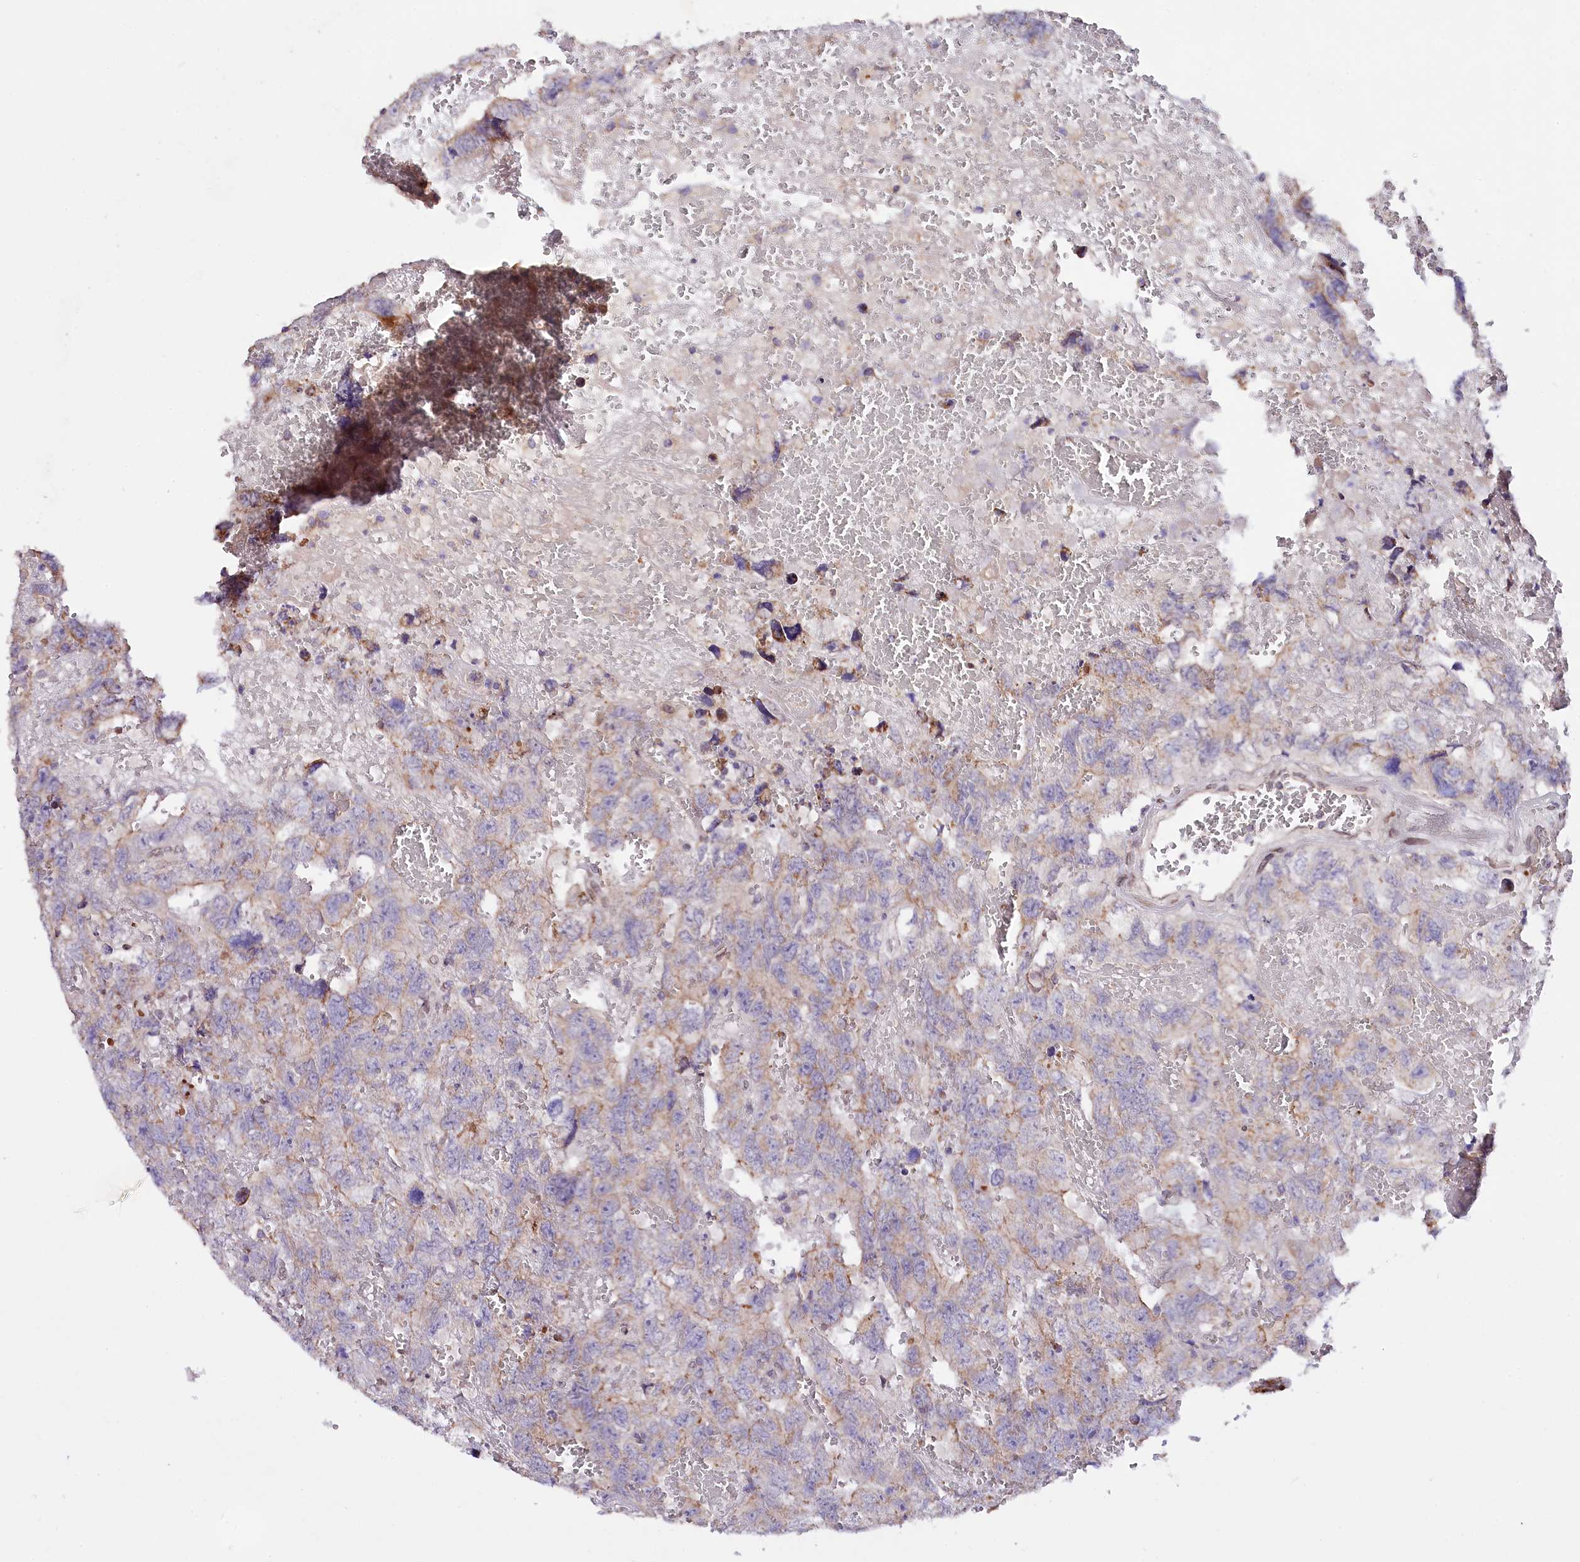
{"staining": {"intensity": "weak", "quantity": "<25%", "location": "cytoplasmic/membranous"}, "tissue": "testis cancer", "cell_type": "Tumor cells", "image_type": "cancer", "snomed": [{"axis": "morphology", "description": "Carcinoma, Embryonal, NOS"}, {"axis": "topography", "description": "Testis"}], "caption": "This photomicrograph is of testis cancer (embryonal carcinoma) stained with immunohistochemistry to label a protein in brown with the nuclei are counter-stained blue. There is no staining in tumor cells.", "gene": "ZNF226", "patient": {"sex": "male", "age": 45}}